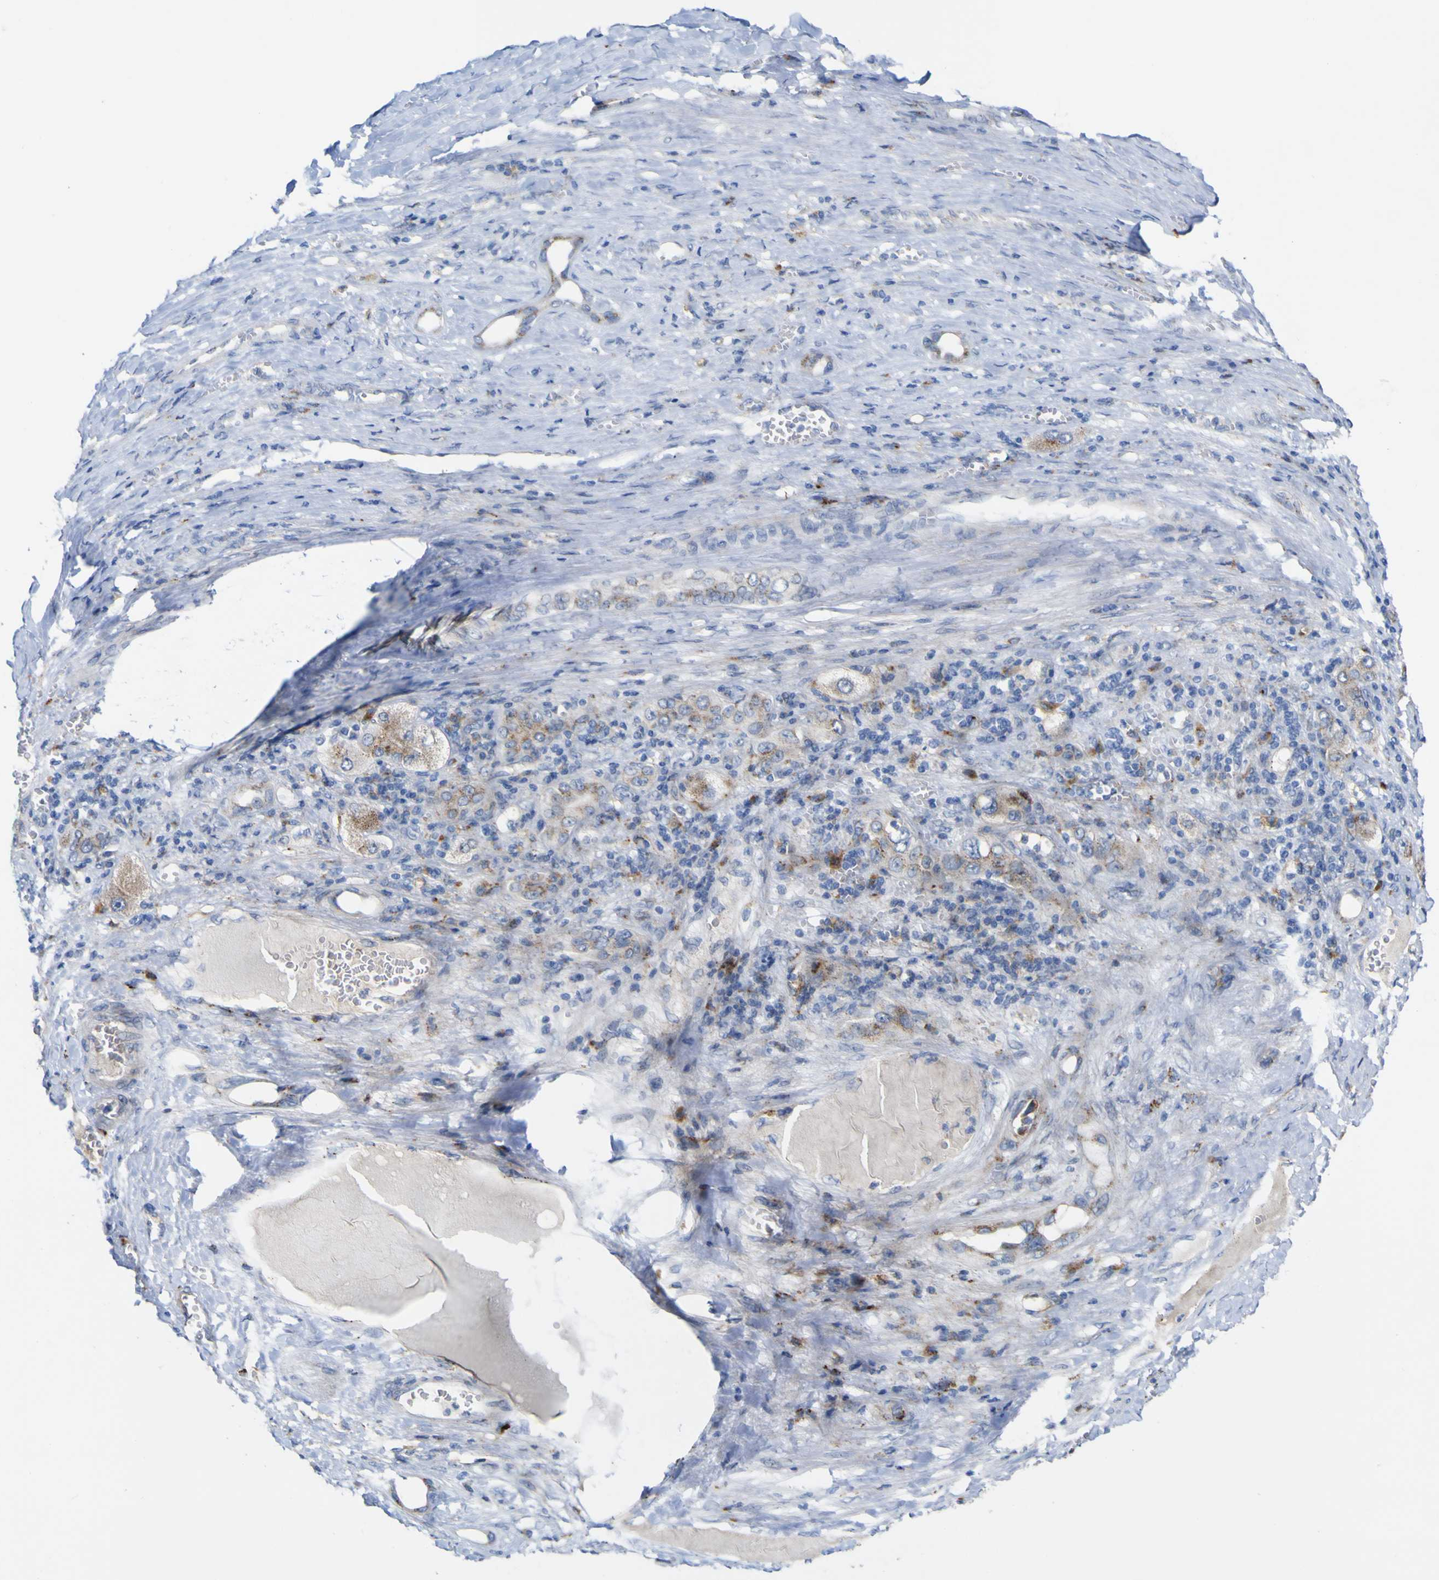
{"staining": {"intensity": "moderate", "quantity": "25%-75%", "location": "cytoplasmic/membranous"}, "tissue": "liver cancer", "cell_type": "Tumor cells", "image_type": "cancer", "snomed": [{"axis": "morphology", "description": "Carcinoma, Hepatocellular, NOS"}, {"axis": "topography", "description": "Liver"}], "caption": "The histopathology image demonstrates immunohistochemical staining of liver hepatocellular carcinoma. There is moderate cytoplasmic/membranous staining is present in about 25%-75% of tumor cells.", "gene": "PTPRF", "patient": {"sex": "female", "age": 73}}